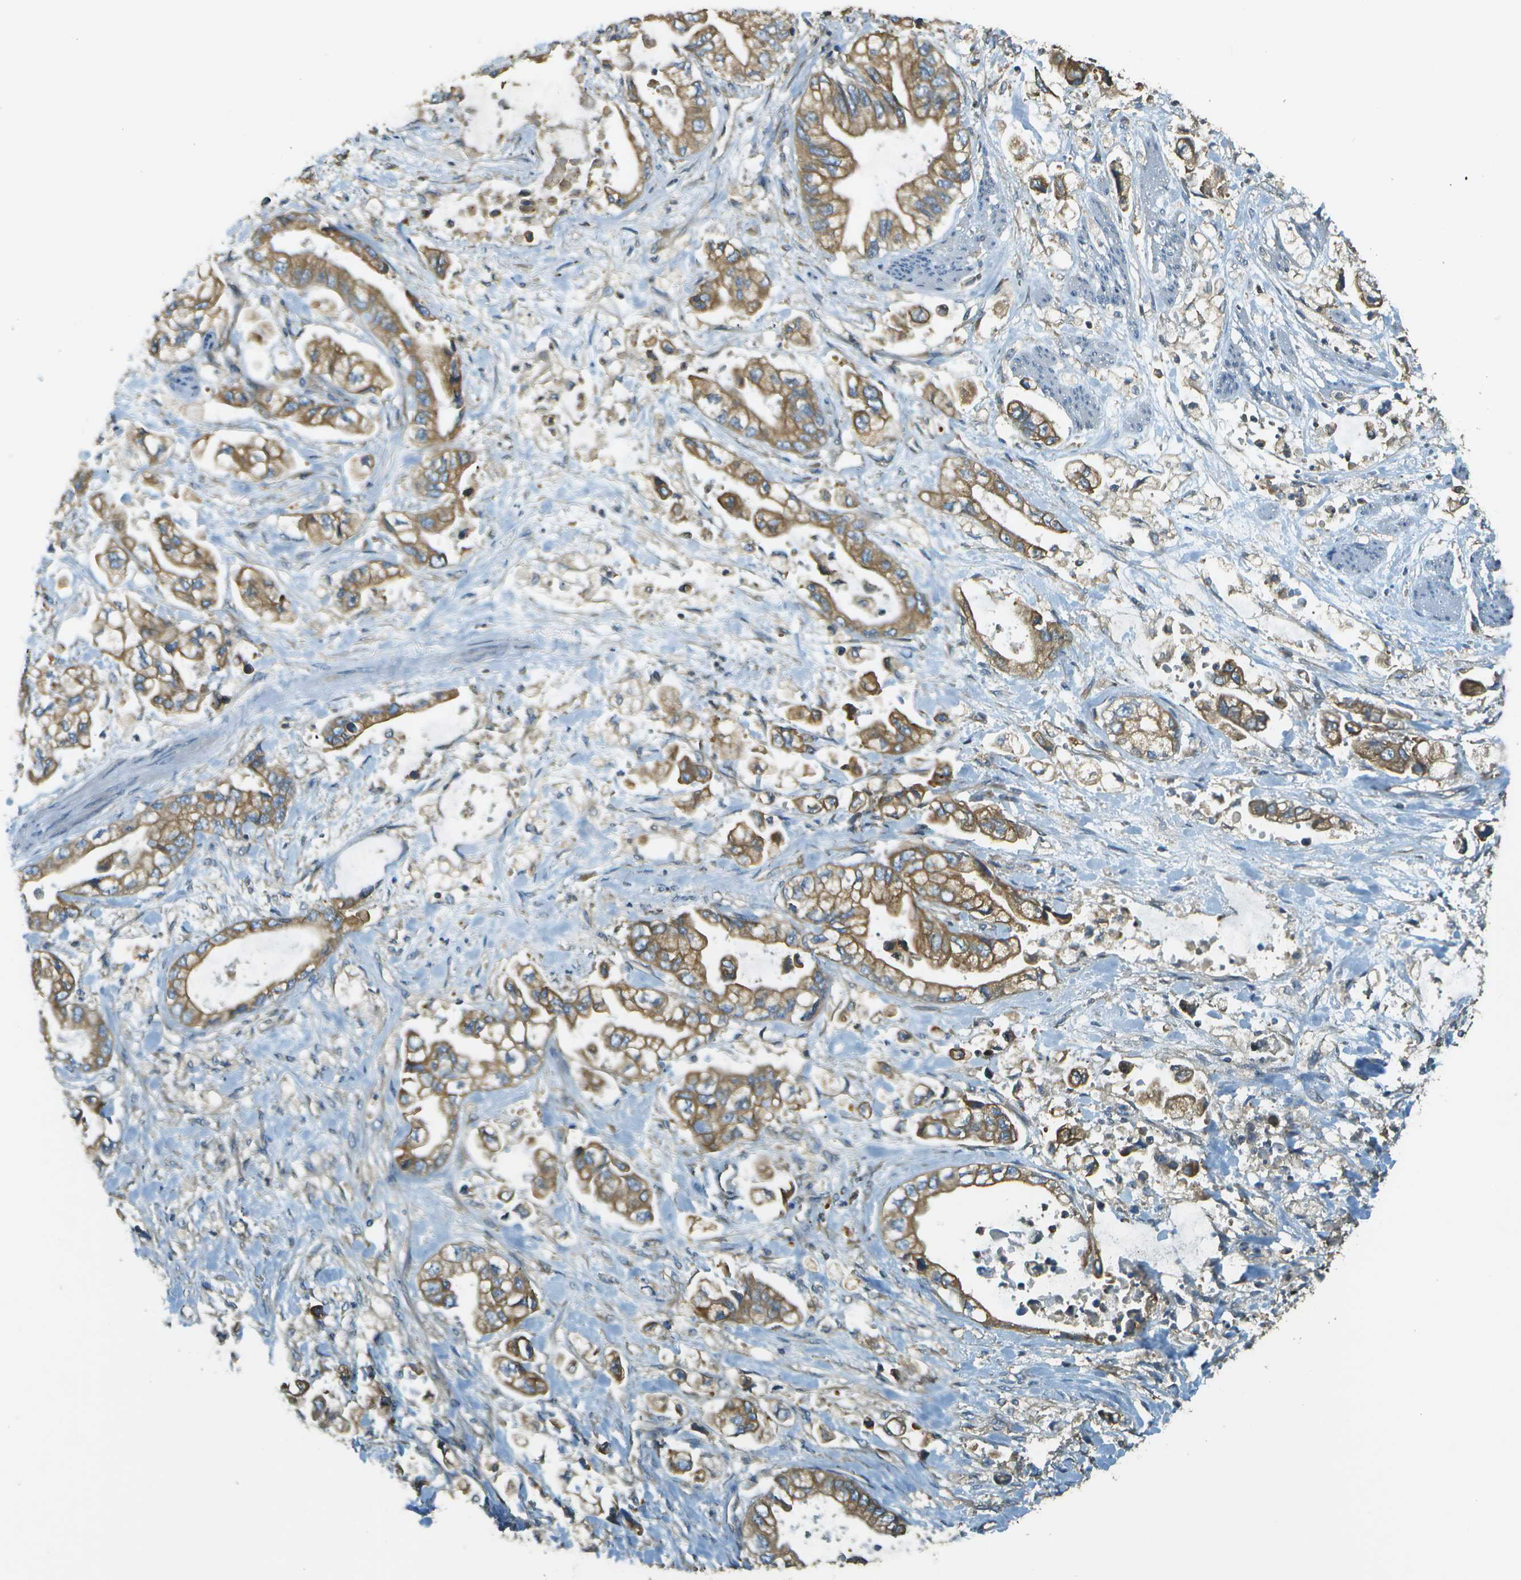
{"staining": {"intensity": "moderate", "quantity": ">75%", "location": "cytoplasmic/membranous"}, "tissue": "stomach cancer", "cell_type": "Tumor cells", "image_type": "cancer", "snomed": [{"axis": "morphology", "description": "Normal tissue, NOS"}, {"axis": "morphology", "description": "Adenocarcinoma, NOS"}, {"axis": "topography", "description": "Stomach"}], "caption": "Human stomach cancer stained with a brown dye exhibits moderate cytoplasmic/membranous positive staining in approximately >75% of tumor cells.", "gene": "DNAJB11", "patient": {"sex": "male", "age": 62}}